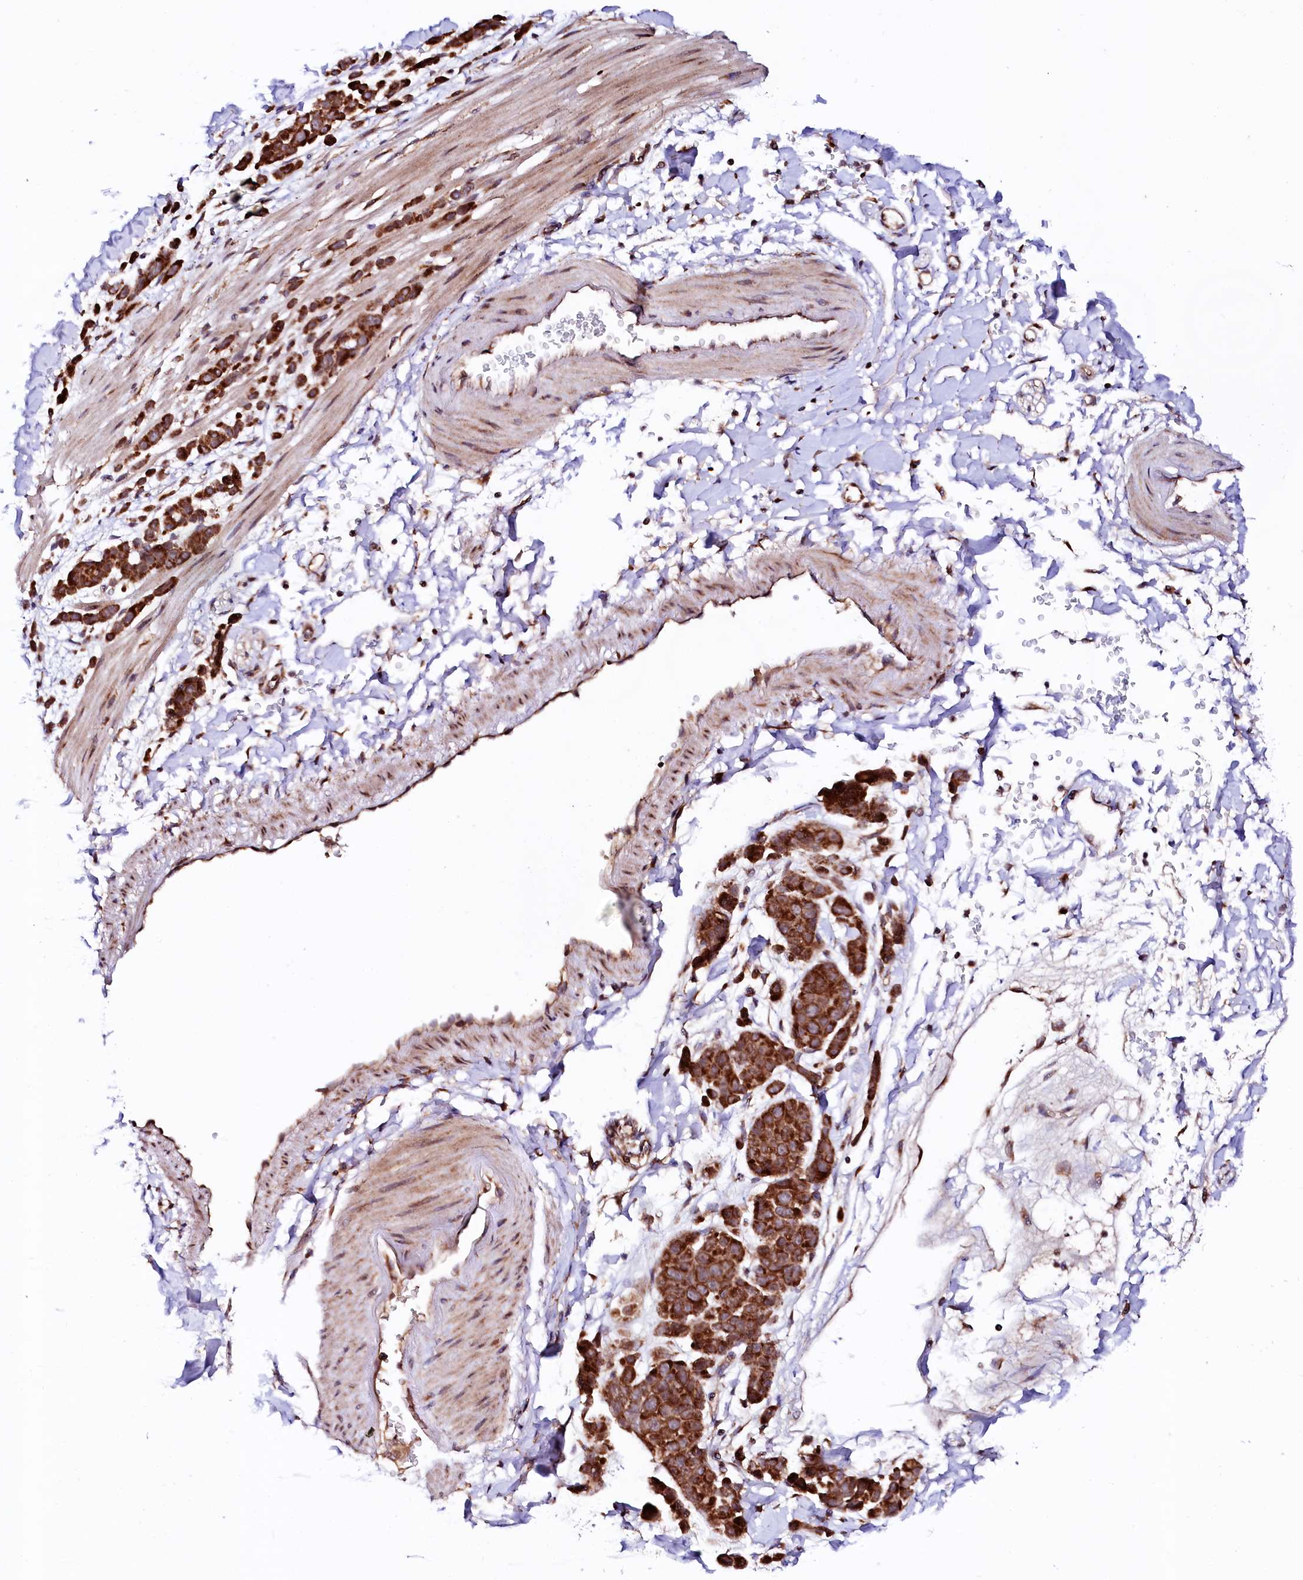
{"staining": {"intensity": "strong", "quantity": ">75%", "location": "cytoplasmic/membranous"}, "tissue": "pancreatic cancer", "cell_type": "Tumor cells", "image_type": "cancer", "snomed": [{"axis": "morphology", "description": "Normal tissue, NOS"}, {"axis": "morphology", "description": "Adenocarcinoma, NOS"}, {"axis": "topography", "description": "Pancreas"}], "caption": "Strong cytoplasmic/membranous protein expression is present in approximately >75% of tumor cells in pancreatic adenocarcinoma. Using DAB (brown) and hematoxylin (blue) stains, captured at high magnification using brightfield microscopy.", "gene": "UBE3C", "patient": {"sex": "female", "age": 64}}